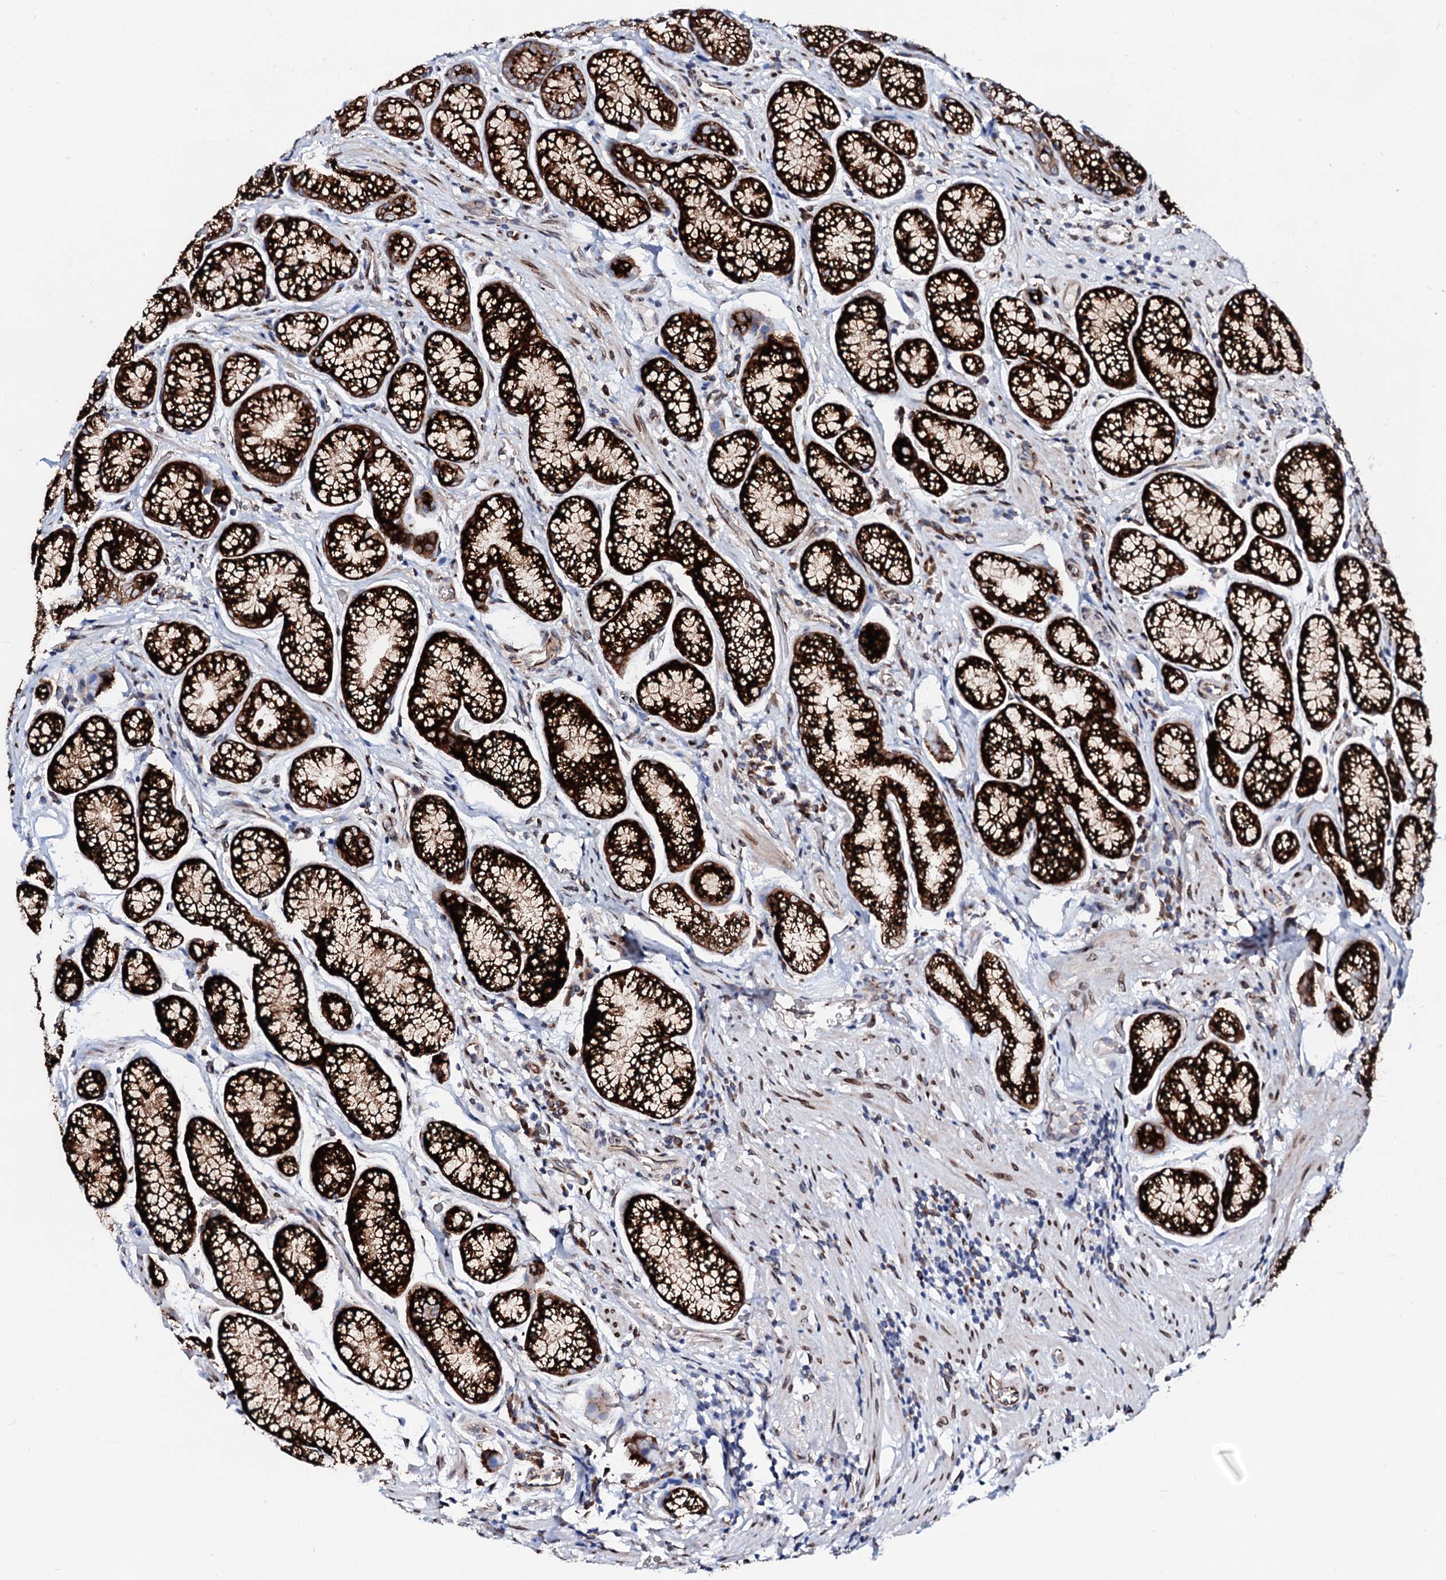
{"staining": {"intensity": "strong", "quantity": ">75%", "location": "cytoplasmic/membranous"}, "tissue": "stomach", "cell_type": "Glandular cells", "image_type": "normal", "snomed": [{"axis": "morphology", "description": "Normal tissue, NOS"}, {"axis": "topography", "description": "Stomach"}], "caption": "IHC histopathology image of benign stomach: stomach stained using immunohistochemistry exhibits high levels of strong protein expression localized specifically in the cytoplasmic/membranous of glandular cells, appearing as a cytoplasmic/membranous brown color.", "gene": "TMCO3", "patient": {"sex": "male", "age": 42}}